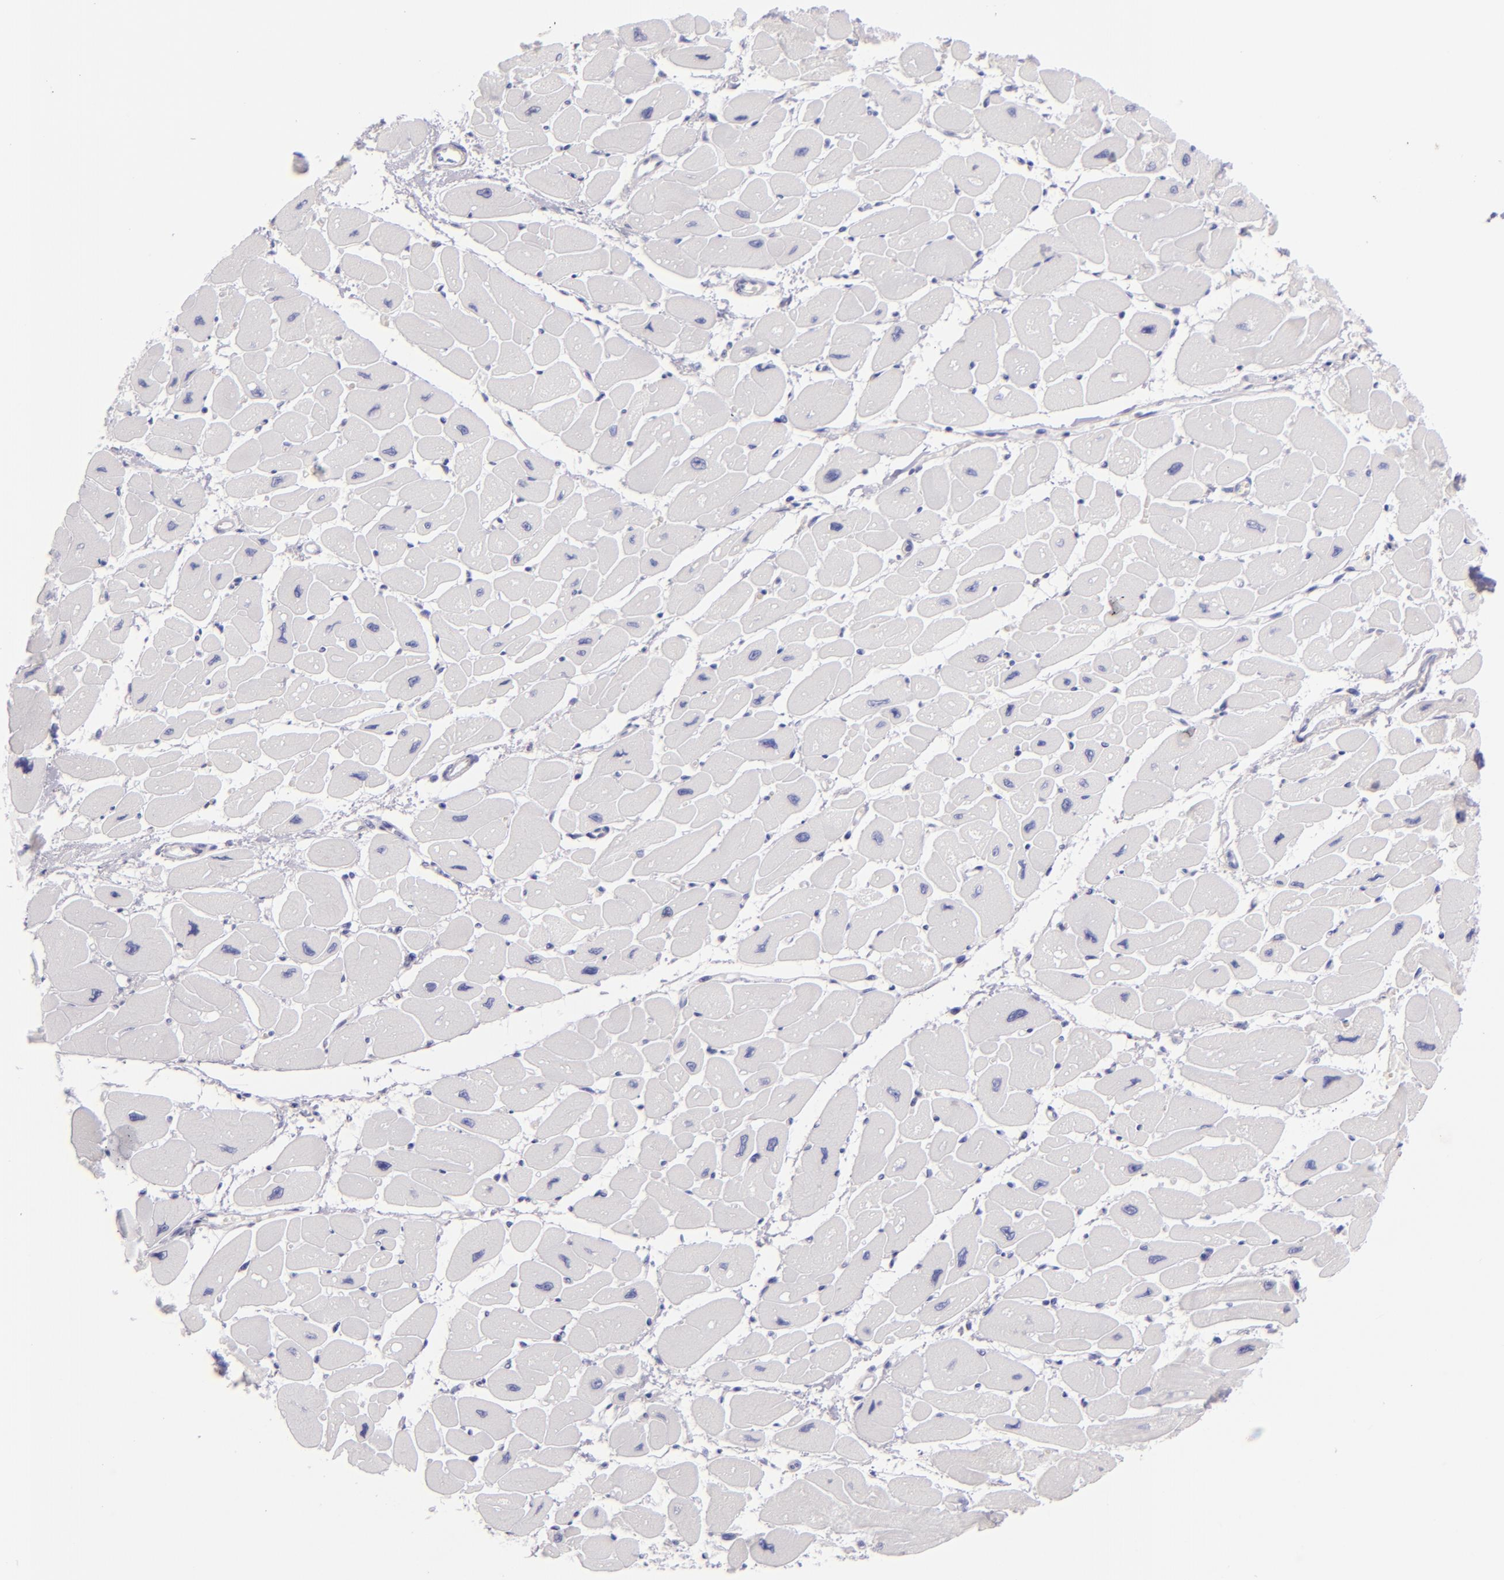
{"staining": {"intensity": "negative", "quantity": "none", "location": "none"}, "tissue": "heart muscle", "cell_type": "Cardiomyocytes", "image_type": "normal", "snomed": [{"axis": "morphology", "description": "Normal tissue, NOS"}, {"axis": "topography", "description": "Heart"}], "caption": "Cardiomyocytes show no significant staining in benign heart muscle. The staining is performed using DAB brown chromogen with nuclei counter-stained in using hematoxylin.", "gene": "MUC5AC", "patient": {"sex": "female", "age": 54}}